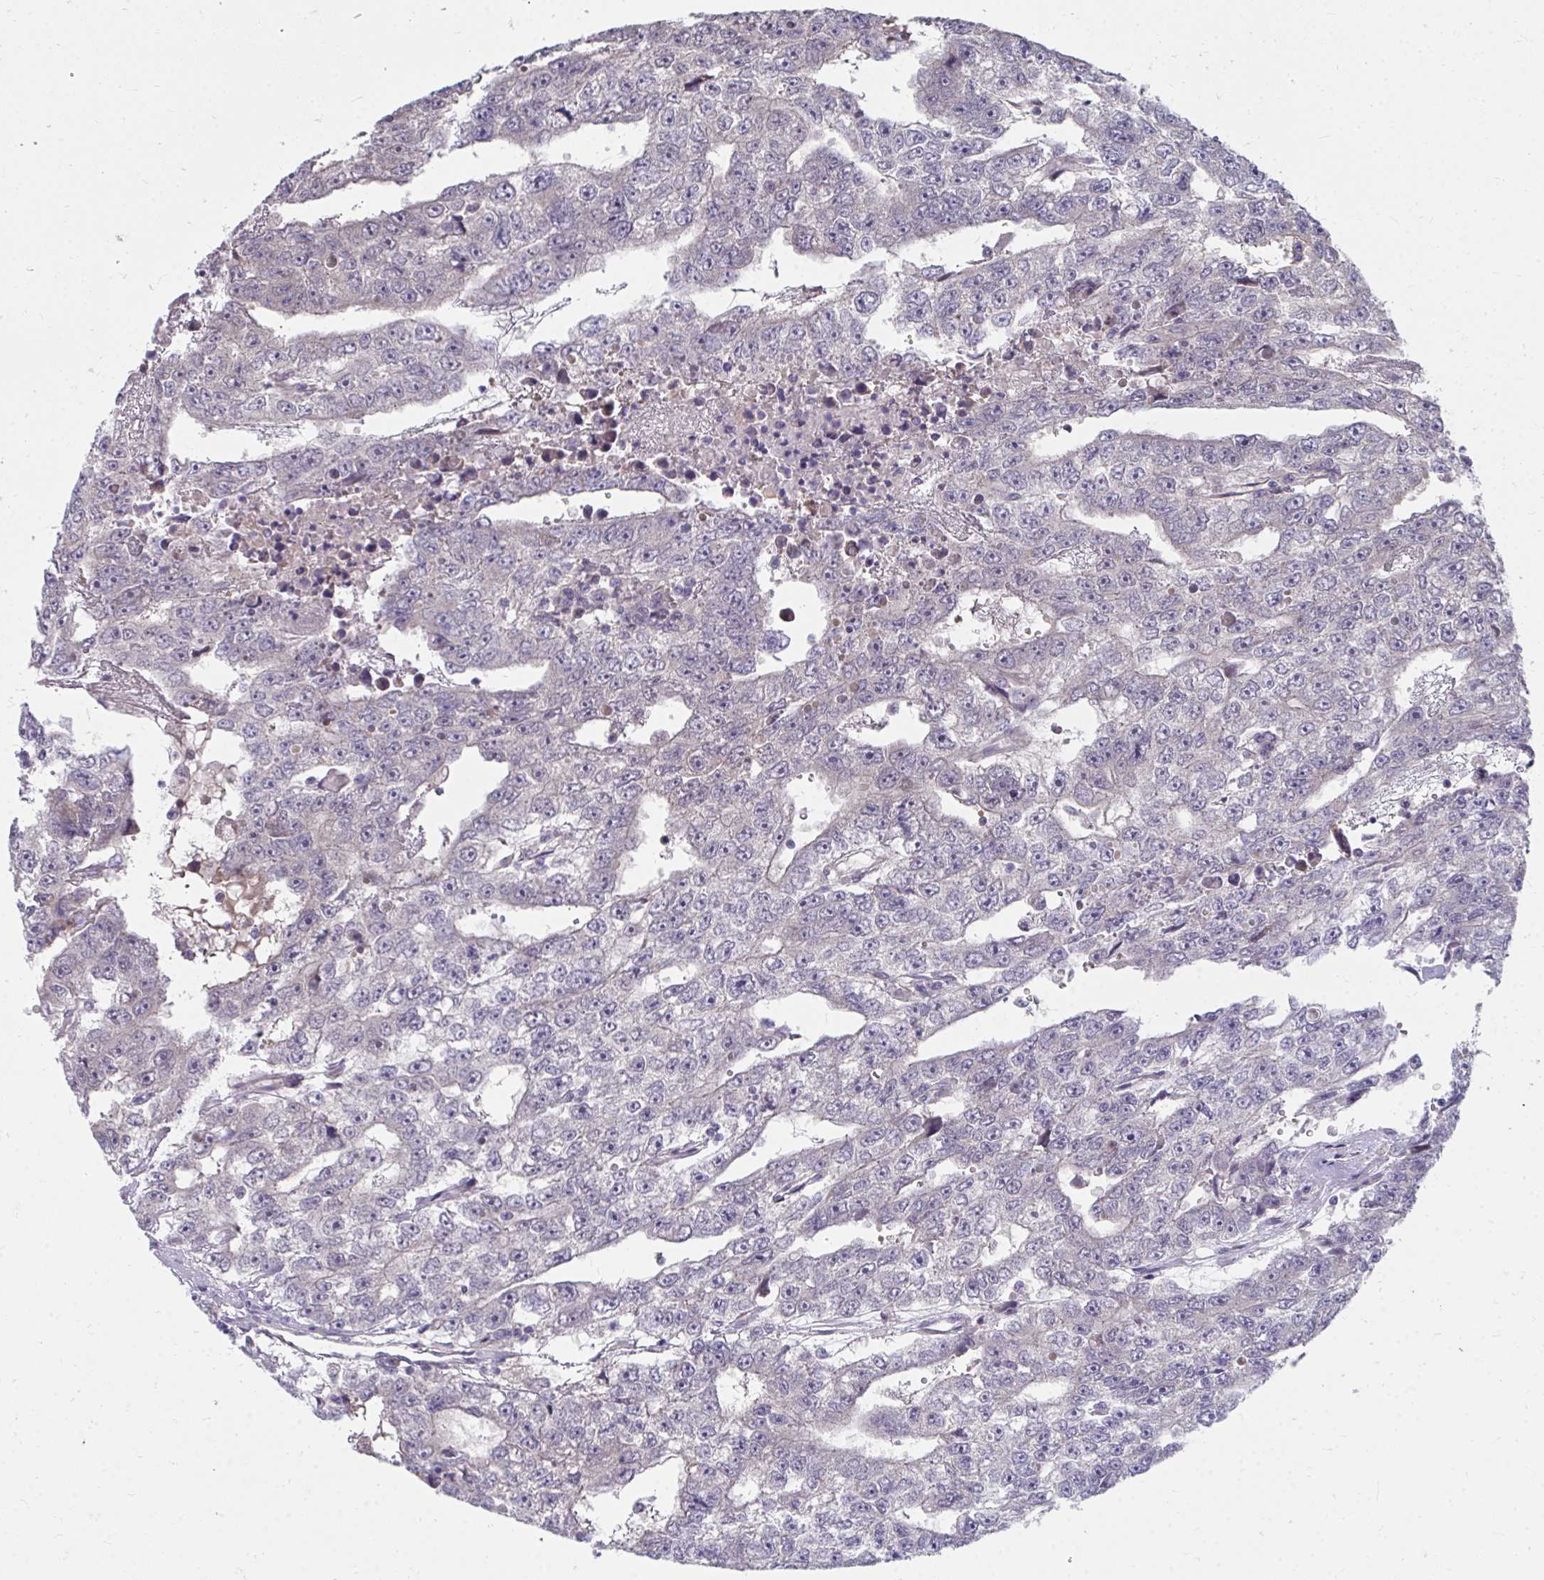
{"staining": {"intensity": "negative", "quantity": "none", "location": "none"}, "tissue": "testis cancer", "cell_type": "Tumor cells", "image_type": "cancer", "snomed": [{"axis": "morphology", "description": "Carcinoma, Embryonal, NOS"}, {"axis": "topography", "description": "Testis"}], "caption": "Tumor cells show no significant protein staining in embryonal carcinoma (testis).", "gene": "MROH8", "patient": {"sex": "male", "age": 20}}